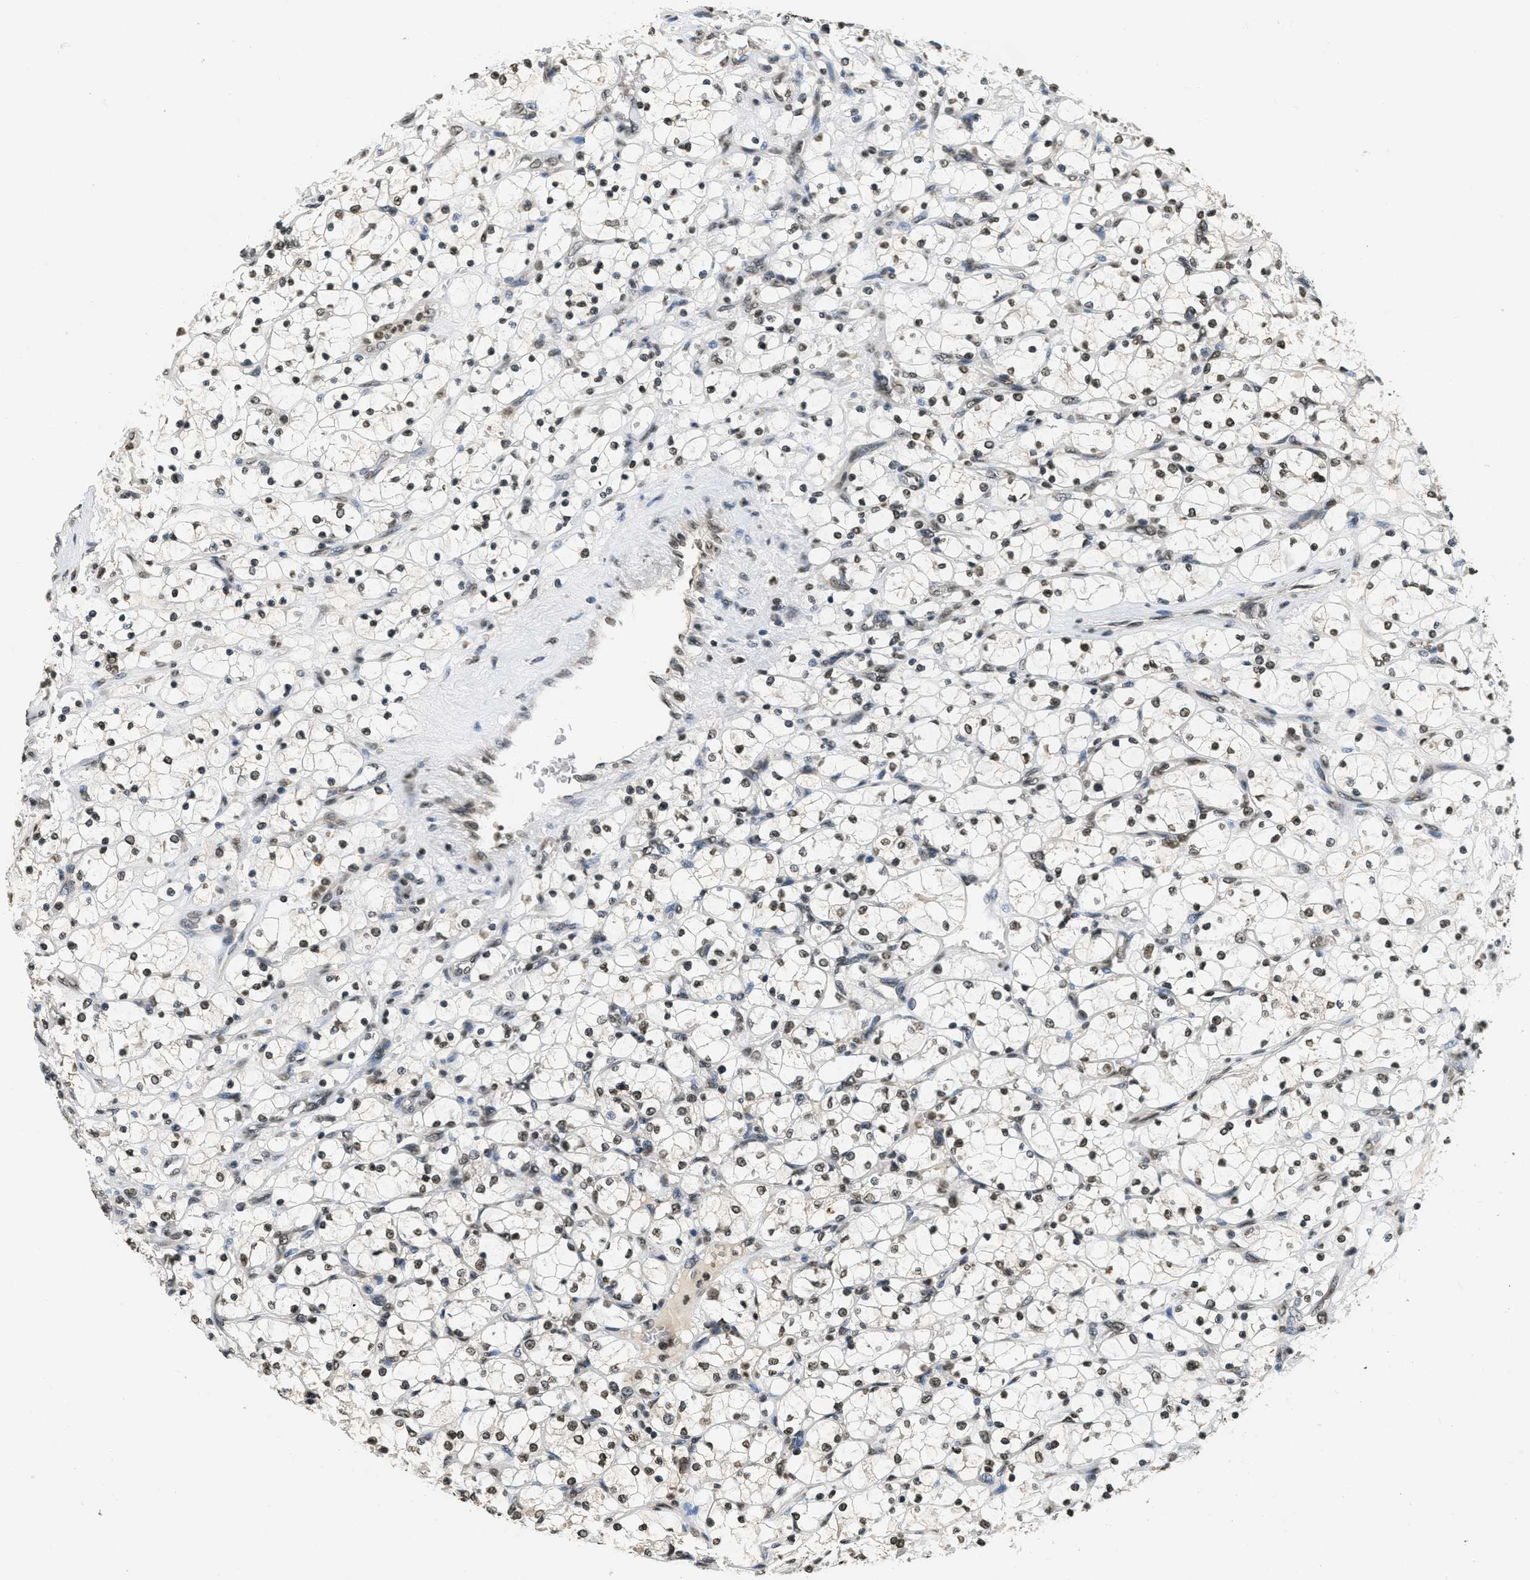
{"staining": {"intensity": "moderate", "quantity": "25%-75%", "location": "nuclear"}, "tissue": "renal cancer", "cell_type": "Tumor cells", "image_type": "cancer", "snomed": [{"axis": "morphology", "description": "Adenocarcinoma, NOS"}, {"axis": "topography", "description": "Kidney"}], "caption": "A brown stain labels moderate nuclear positivity of a protein in adenocarcinoma (renal) tumor cells.", "gene": "LDB2", "patient": {"sex": "female", "age": 69}}